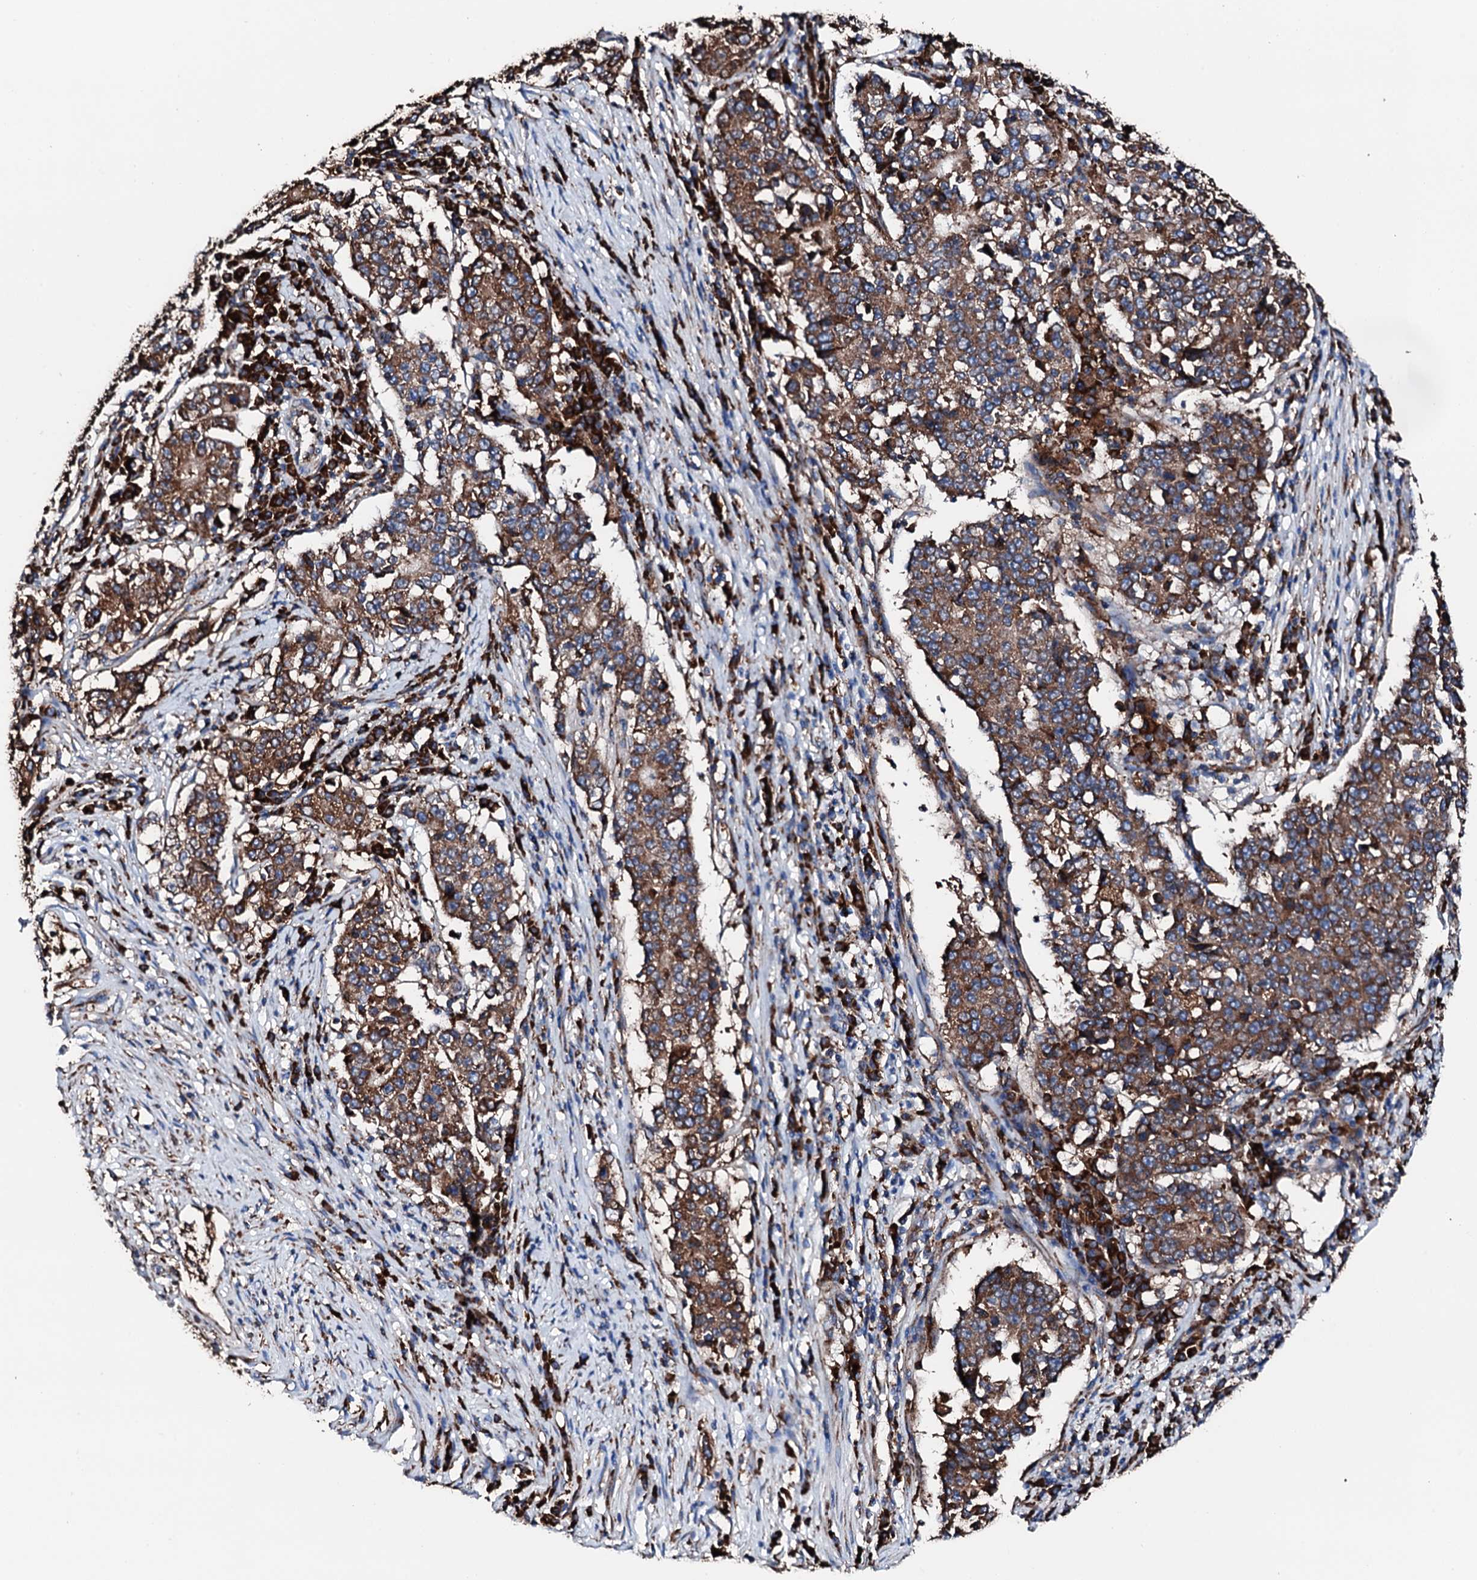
{"staining": {"intensity": "strong", "quantity": ">75%", "location": "cytoplasmic/membranous"}, "tissue": "stomach cancer", "cell_type": "Tumor cells", "image_type": "cancer", "snomed": [{"axis": "morphology", "description": "Adenocarcinoma, NOS"}, {"axis": "topography", "description": "Stomach"}], "caption": "Approximately >75% of tumor cells in human stomach cancer show strong cytoplasmic/membranous protein expression as visualized by brown immunohistochemical staining.", "gene": "AMDHD1", "patient": {"sex": "male", "age": 59}}